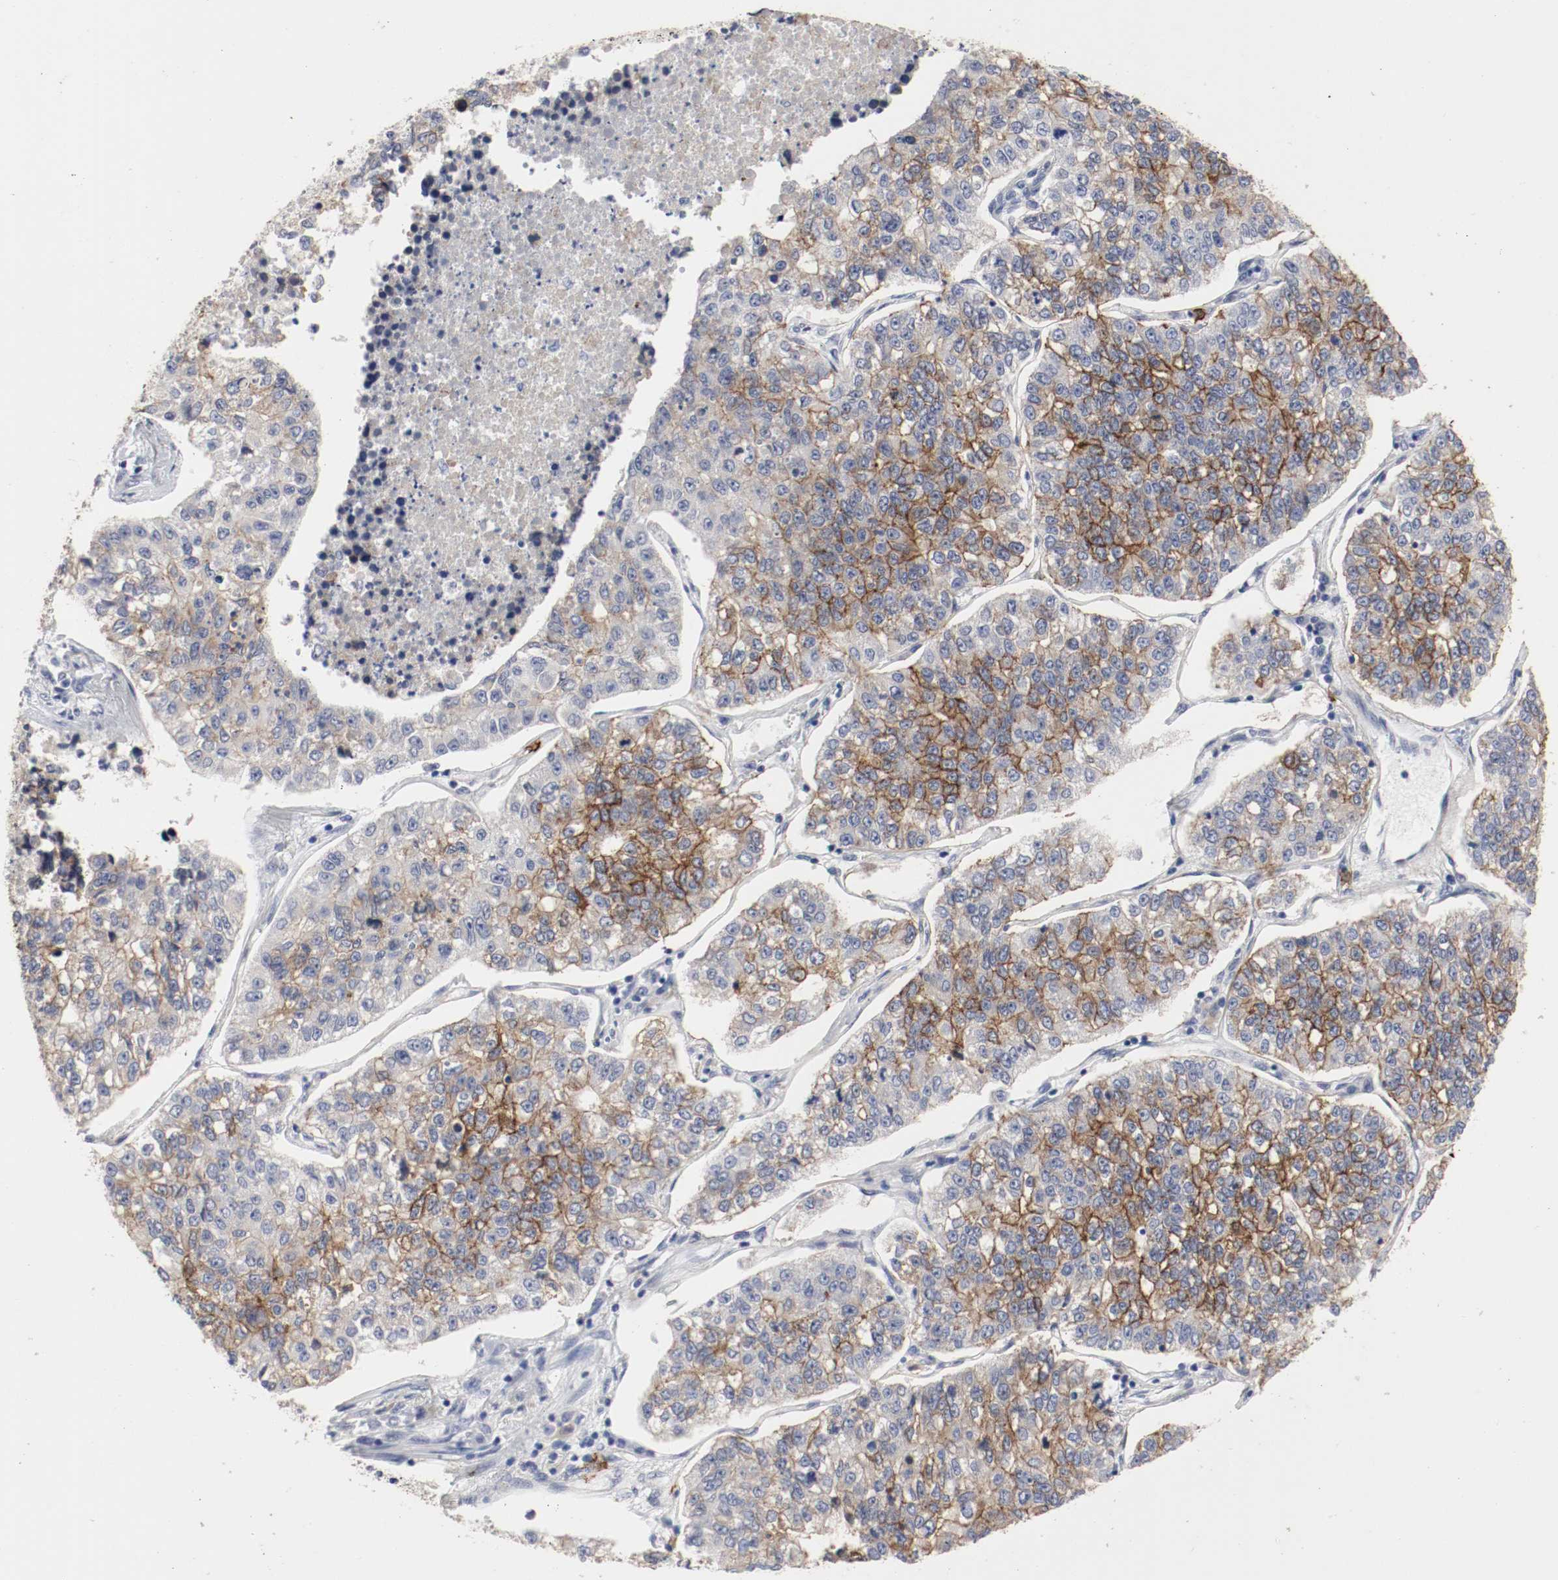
{"staining": {"intensity": "moderate", "quantity": "25%-75%", "location": "cytoplasmic/membranous"}, "tissue": "lung cancer", "cell_type": "Tumor cells", "image_type": "cancer", "snomed": [{"axis": "morphology", "description": "Adenocarcinoma, NOS"}, {"axis": "topography", "description": "Lung"}], "caption": "Lung cancer was stained to show a protein in brown. There is medium levels of moderate cytoplasmic/membranous staining in approximately 25%-75% of tumor cells. (Stains: DAB (3,3'-diaminobenzidine) in brown, nuclei in blue, Microscopy: brightfield microscopy at high magnification).", "gene": "KIT", "patient": {"sex": "male", "age": 49}}